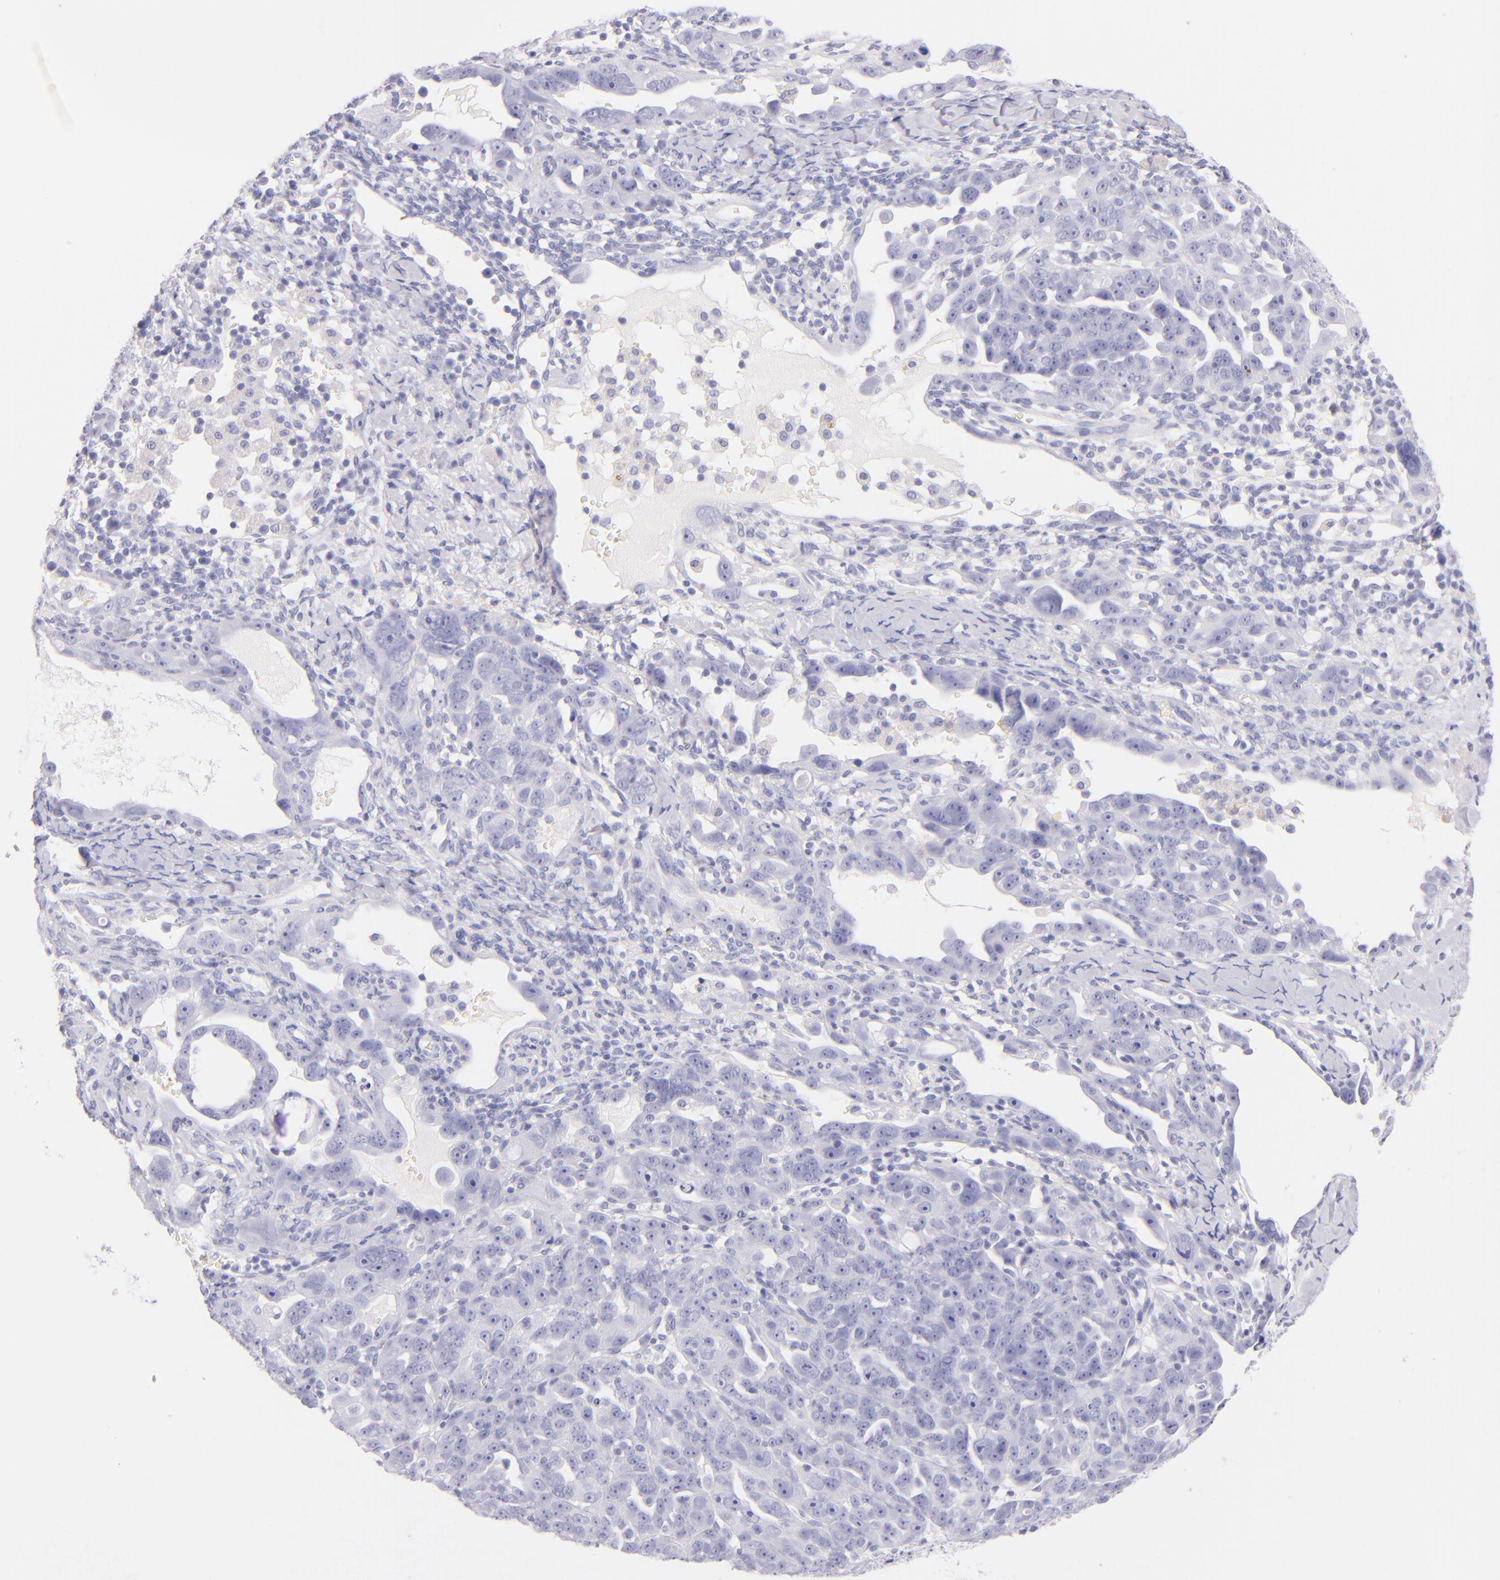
{"staining": {"intensity": "negative", "quantity": "none", "location": "none"}, "tissue": "ovarian cancer", "cell_type": "Tumor cells", "image_type": "cancer", "snomed": [{"axis": "morphology", "description": "Cystadenocarcinoma, serous, NOS"}, {"axis": "topography", "description": "Ovary"}], "caption": "Protein analysis of ovarian cancer shows no significant staining in tumor cells.", "gene": "SDC1", "patient": {"sex": "female", "age": 66}}